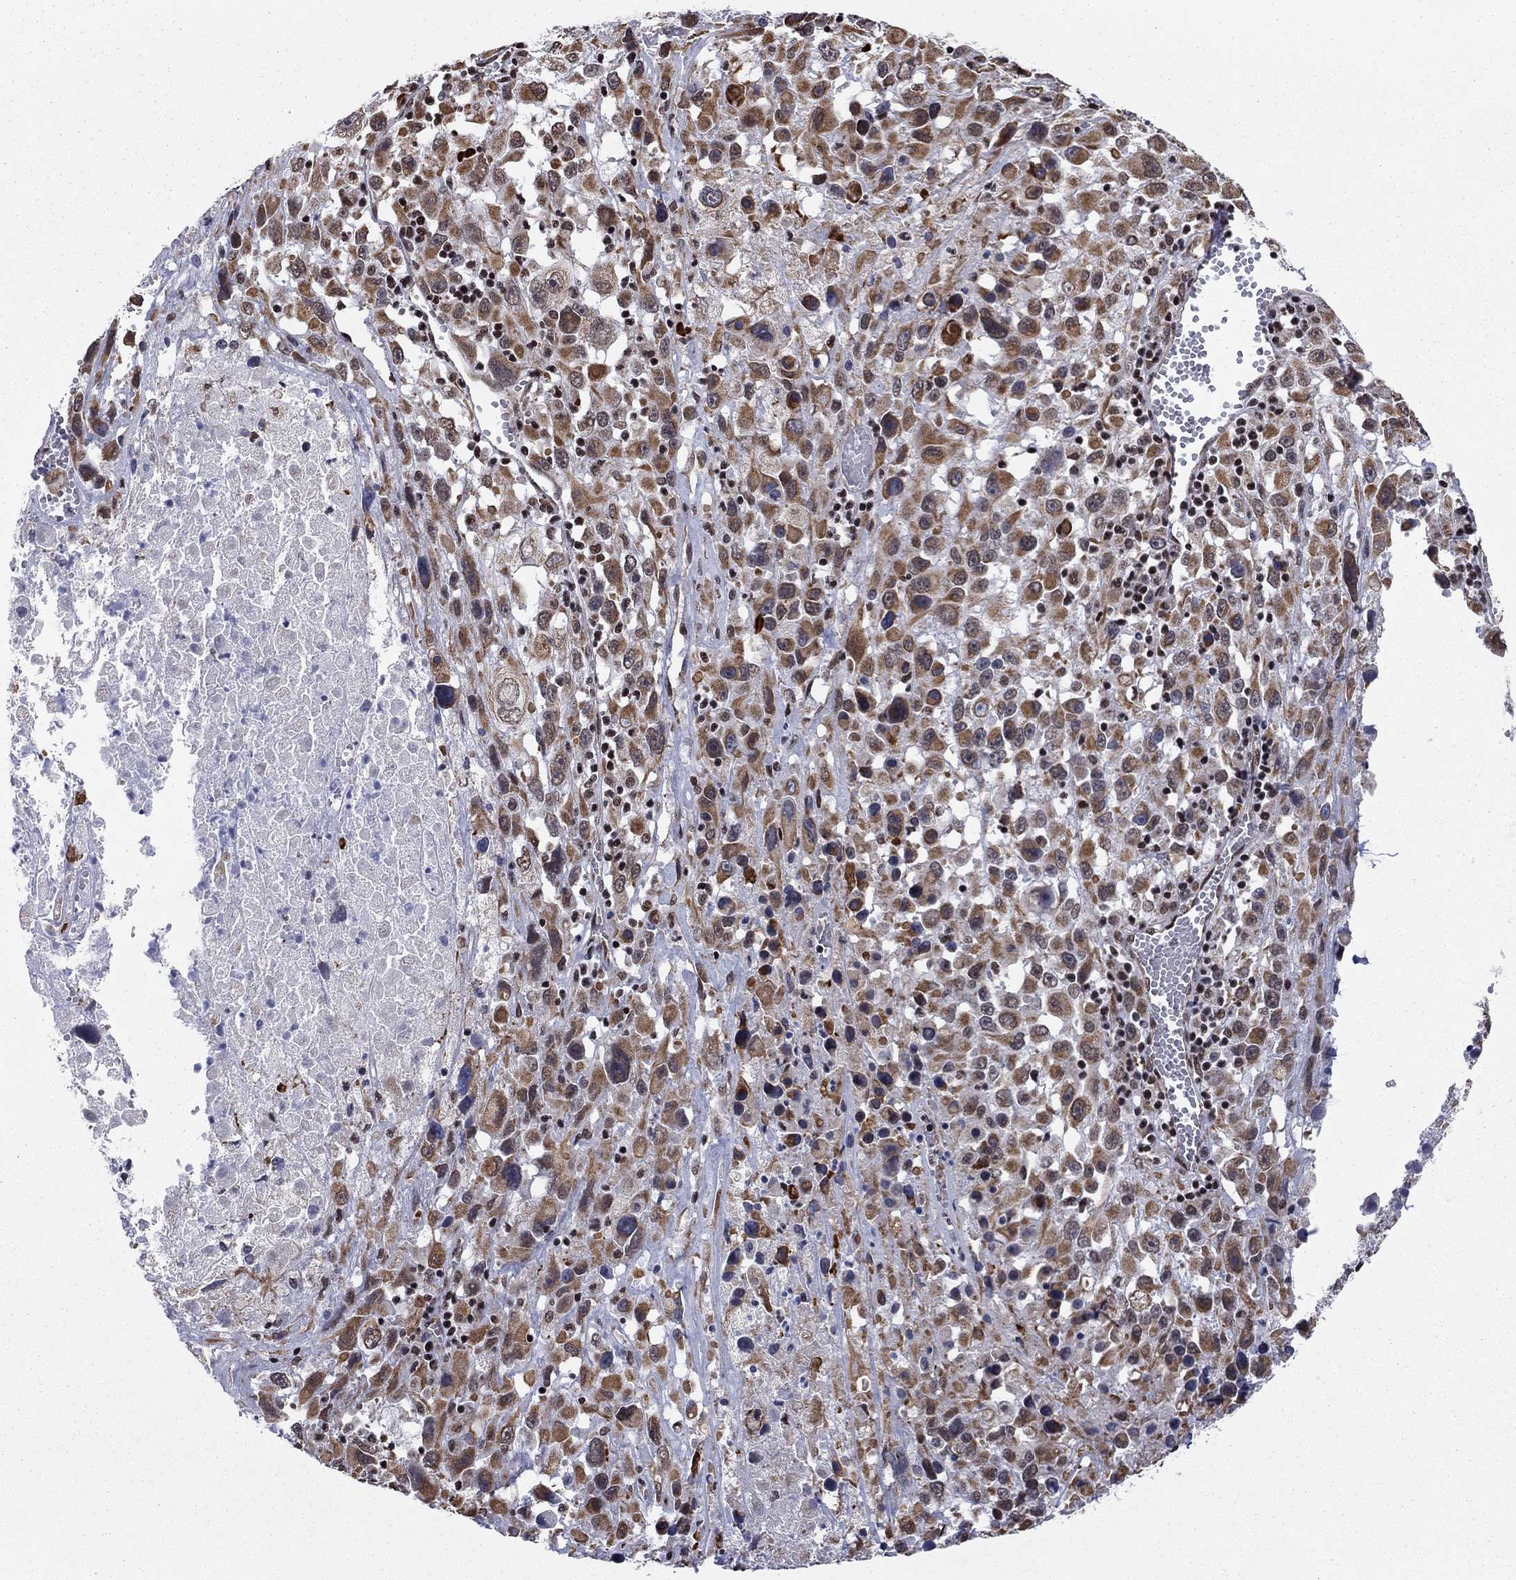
{"staining": {"intensity": "moderate", "quantity": ">75%", "location": "cytoplasmic/membranous,nuclear"}, "tissue": "melanoma", "cell_type": "Tumor cells", "image_type": "cancer", "snomed": [{"axis": "morphology", "description": "Malignant melanoma, Metastatic site"}, {"axis": "topography", "description": "Lymph node"}], "caption": "A photomicrograph of malignant melanoma (metastatic site) stained for a protein displays moderate cytoplasmic/membranous and nuclear brown staining in tumor cells.", "gene": "N4BP2", "patient": {"sex": "male", "age": 50}}